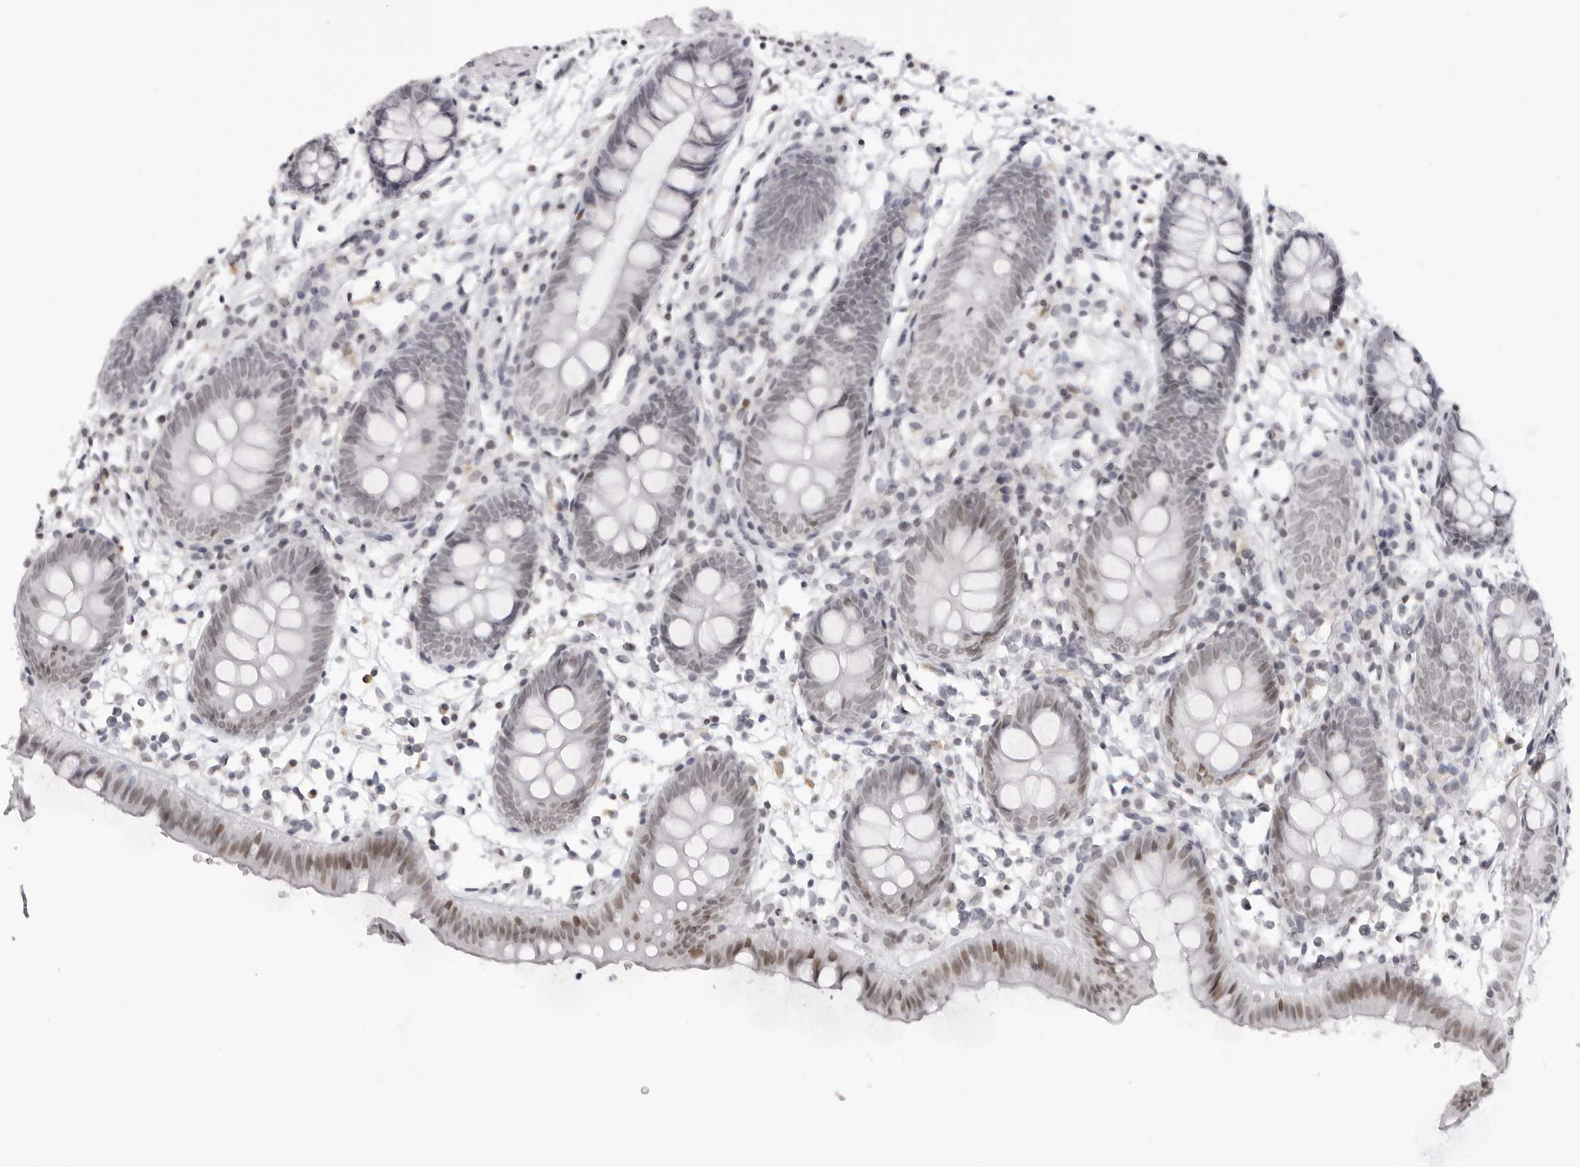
{"staining": {"intensity": "weak", "quantity": "25%-75%", "location": "nuclear"}, "tissue": "colon", "cell_type": "Endothelial cells", "image_type": "normal", "snomed": [{"axis": "morphology", "description": "Normal tissue, NOS"}, {"axis": "topography", "description": "Colon"}], "caption": "Colon was stained to show a protein in brown. There is low levels of weak nuclear staining in approximately 25%-75% of endothelial cells. (DAB (3,3'-diaminobenzidine) IHC with brightfield microscopy, high magnification).", "gene": "MAFK", "patient": {"sex": "male", "age": 56}}